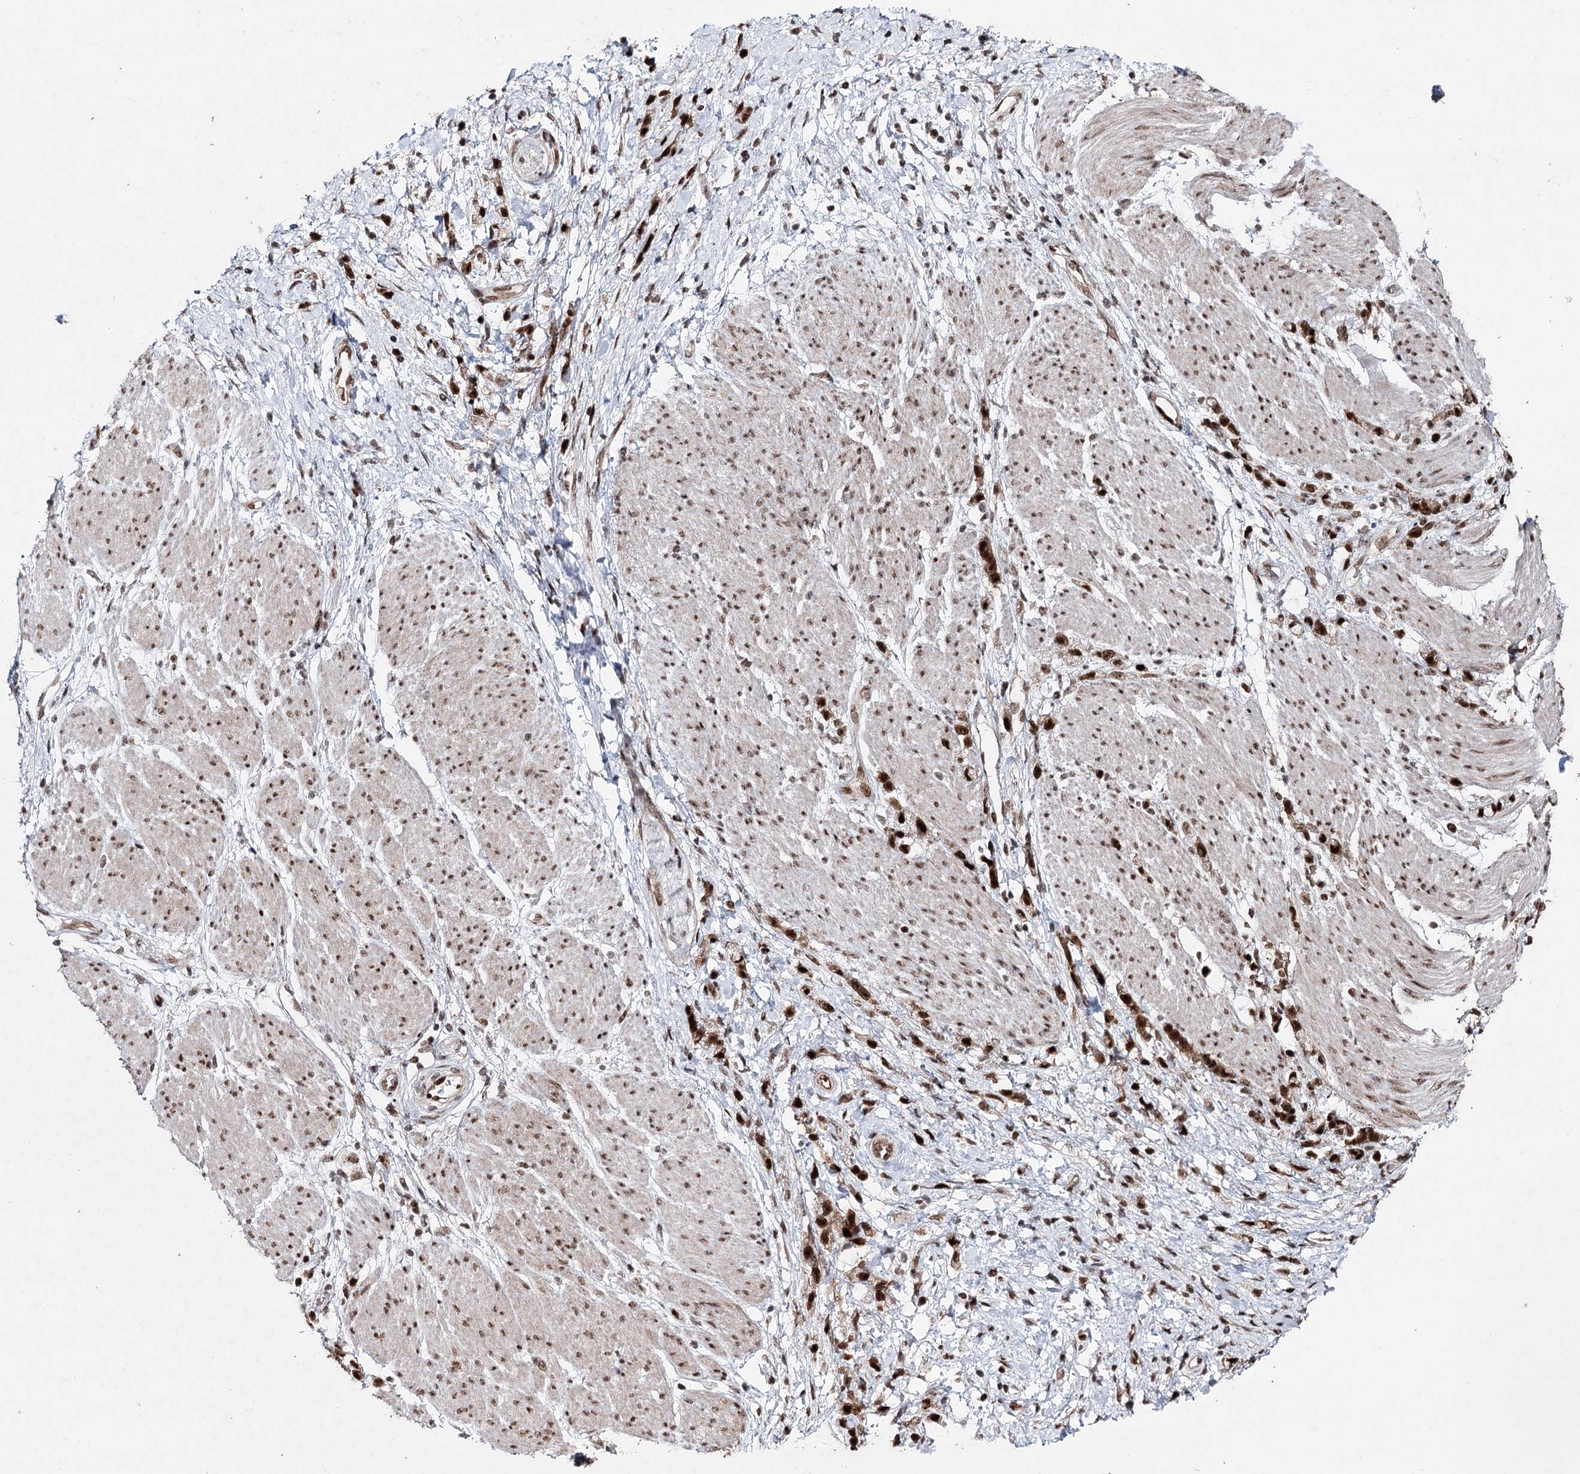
{"staining": {"intensity": "strong", "quantity": ">75%", "location": "nuclear"}, "tissue": "stomach cancer", "cell_type": "Tumor cells", "image_type": "cancer", "snomed": [{"axis": "morphology", "description": "Adenocarcinoma, NOS"}, {"axis": "topography", "description": "Stomach"}], "caption": "Immunohistochemical staining of stomach adenocarcinoma reveals strong nuclear protein expression in about >75% of tumor cells. (IHC, brightfield microscopy, high magnification).", "gene": "PDCD4", "patient": {"sex": "female", "age": 60}}